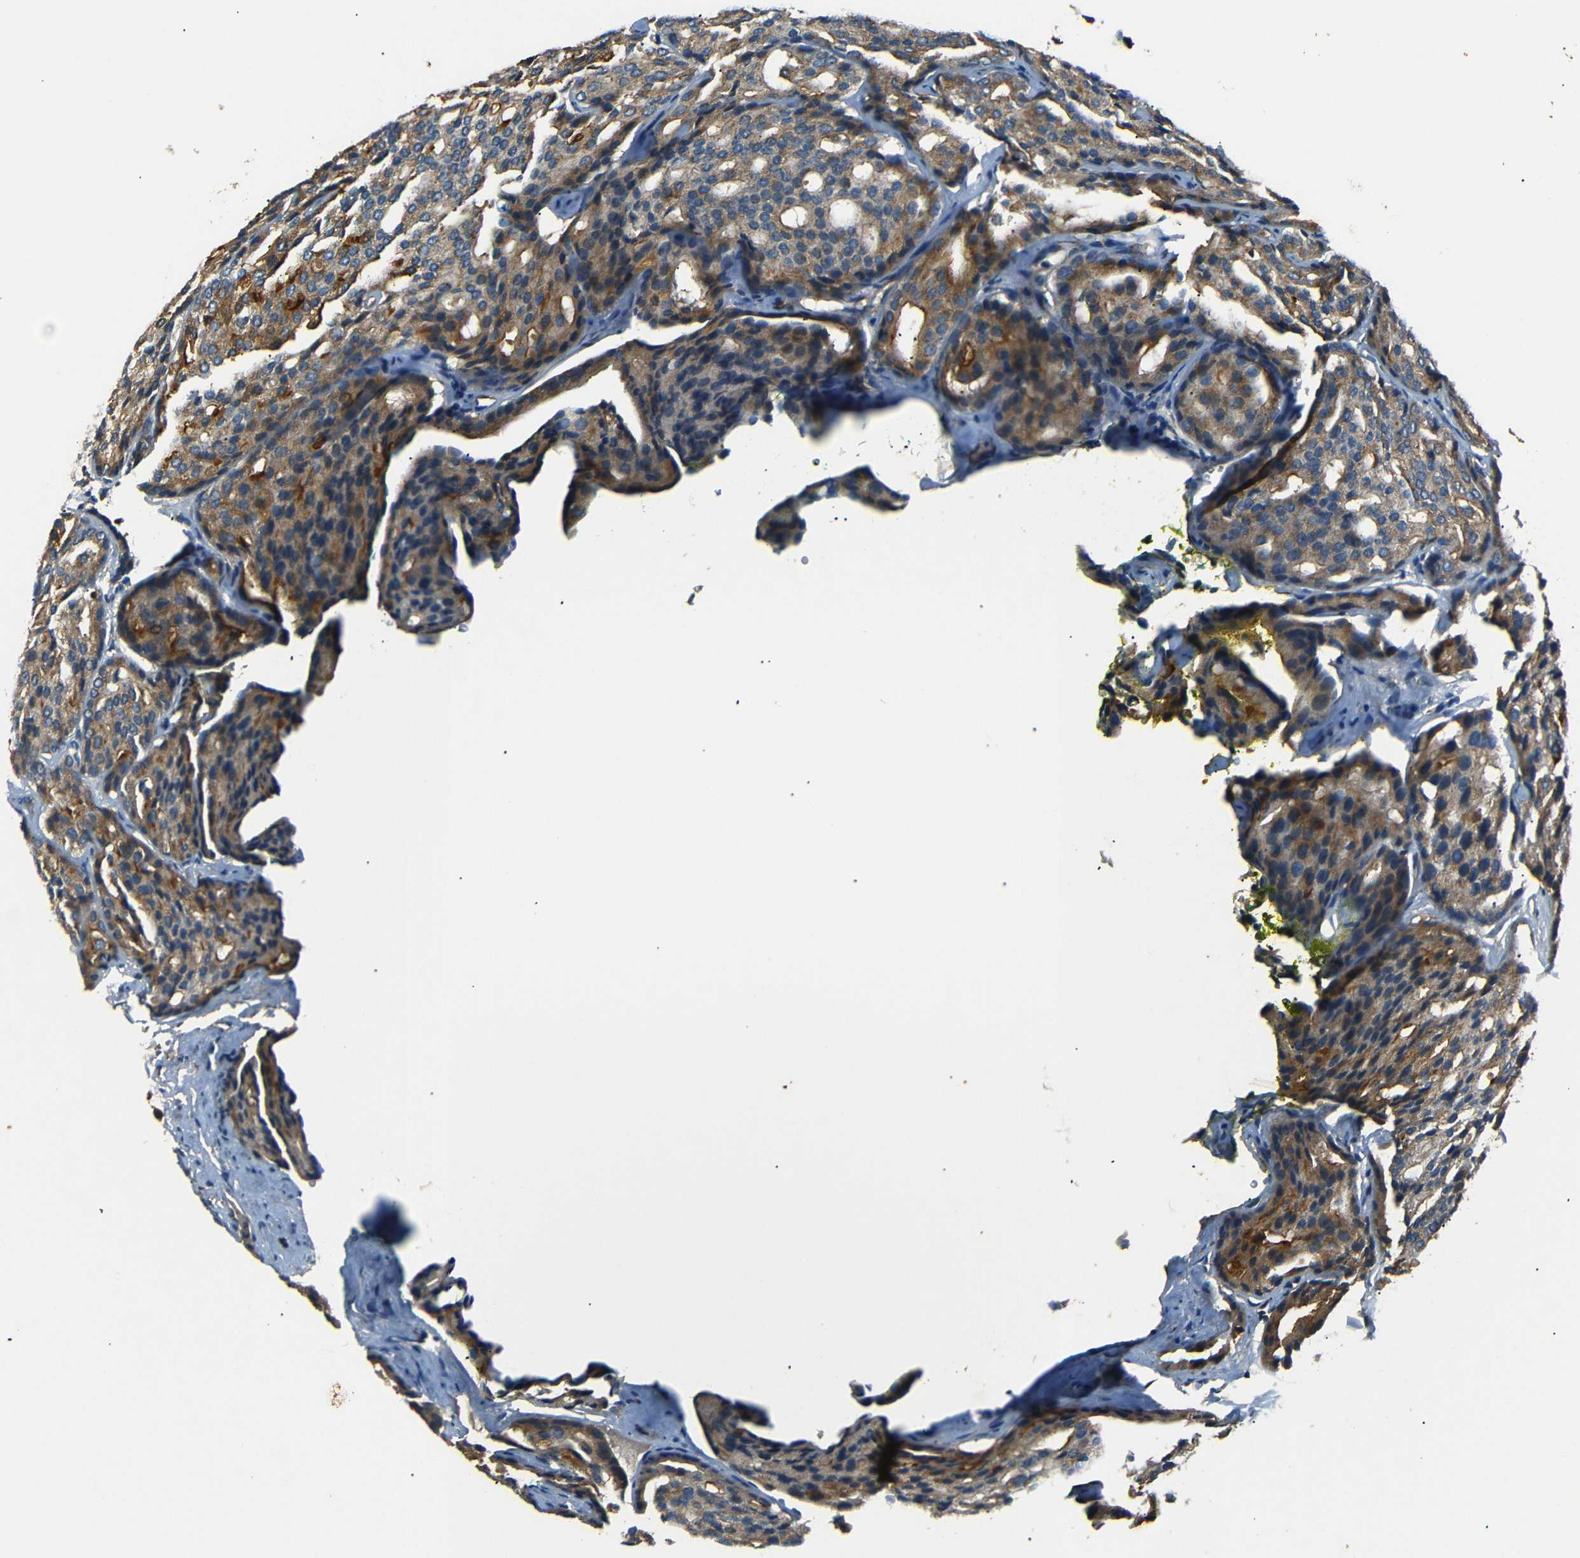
{"staining": {"intensity": "moderate", "quantity": ">75%", "location": "cytoplasmic/membranous"}, "tissue": "prostate cancer", "cell_type": "Tumor cells", "image_type": "cancer", "snomed": [{"axis": "morphology", "description": "Adenocarcinoma, High grade"}, {"axis": "topography", "description": "Prostate"}], "caption": "High-grade adenocarcinoma (prostate) stained with DAB IHC demonstrates medium levels of moderate cytoplasmic/membranous staining in about >75% of tumor cells.", "gene": "NETO2", "patient": {"sex": "male", "age": 64}}